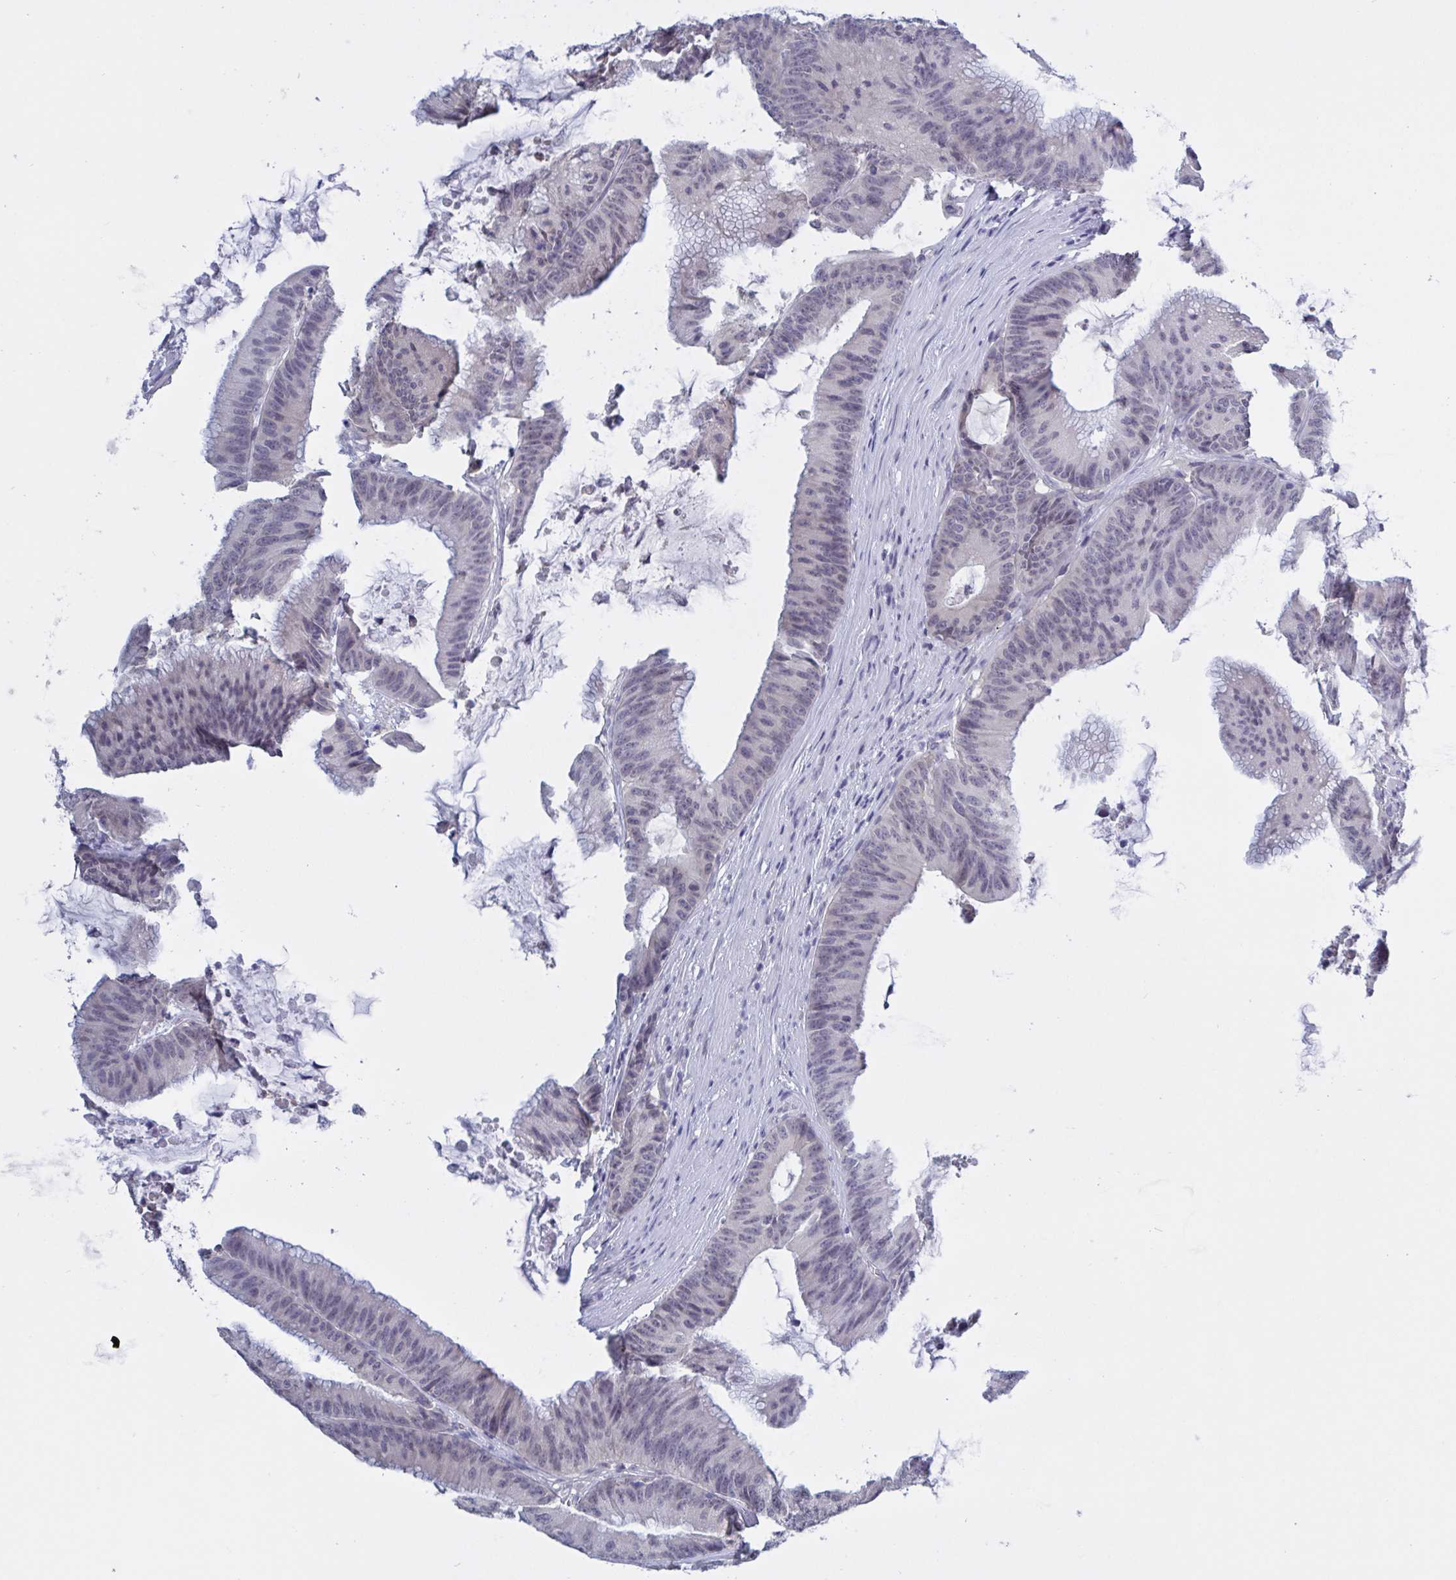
{"staining": {"intensity": "negative", "quantity": "none", "location": "none"}, "tissue": "colorectal cancer", "cell_type": "Tumor cells", "image_type": "cancer", "snomed": [{"axis": "morphology", "description": "Adenocarcinoma, NOS"}, {"axis": "topography", "description": "Colon"}], "caption": "Colorectal cancer stained for a protein using immunohistochemistry (IHC) shows no positivity tumor cells.", "gene": "SERPINB13", "patient": {"sex": "female", "age": 78}}